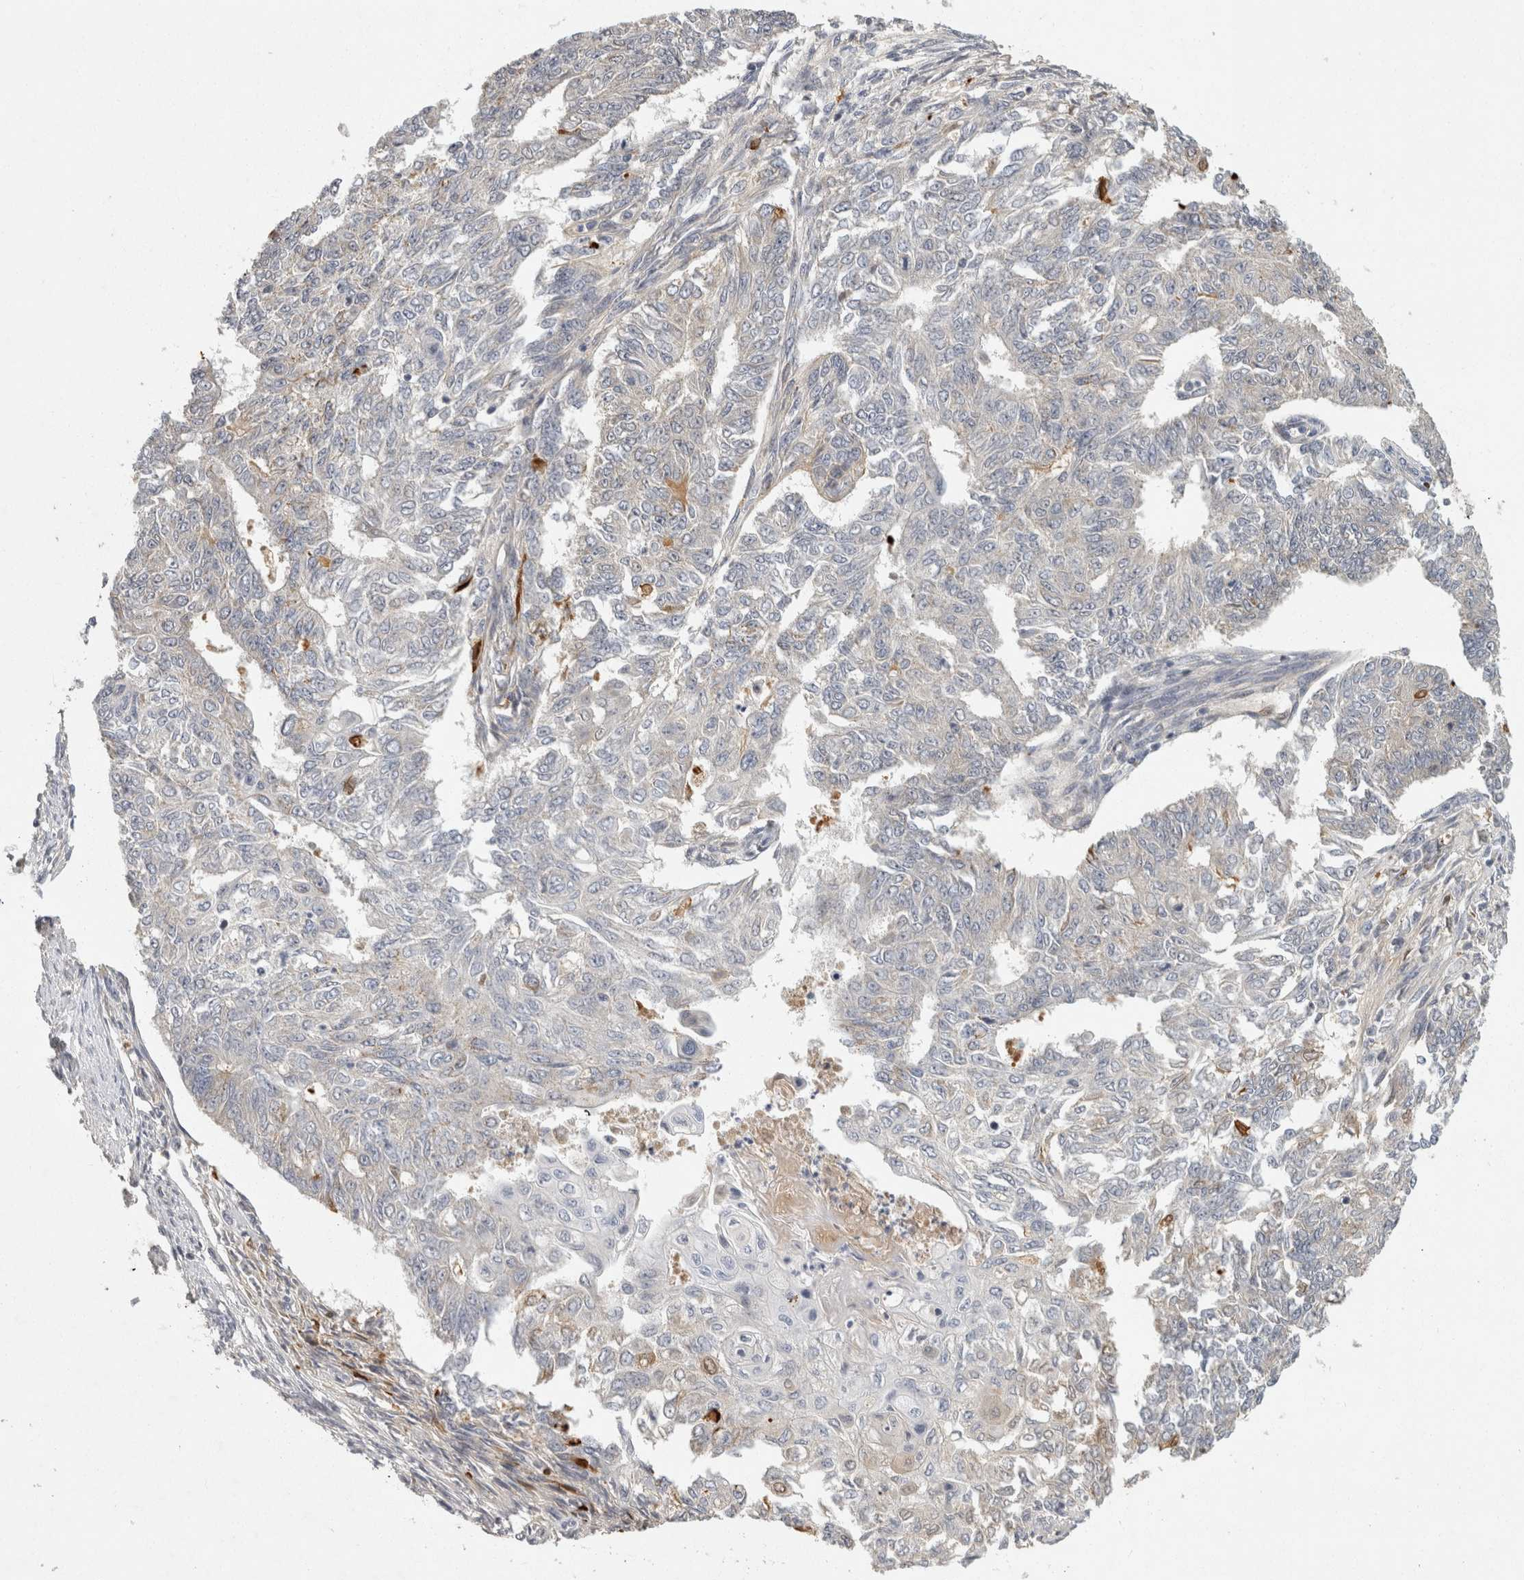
{"staining": {"intensity": "negative", "quantity": "none", "location": "none"}, "tissue": "endometrial cancer", "cell_type": "Tumor cells", "image_type": "cancer", "snomed": [{"axis": "morphology", "description": "Adenocarcinoma, NOS"}, {"axis": "topography", "description": "Endometrium"}], "caption": "Tumor cells show no significant staining in endometrial adenocarcinoma.", "gene": "ACAT2", "patient": {"sex": "female", "age": 32}}